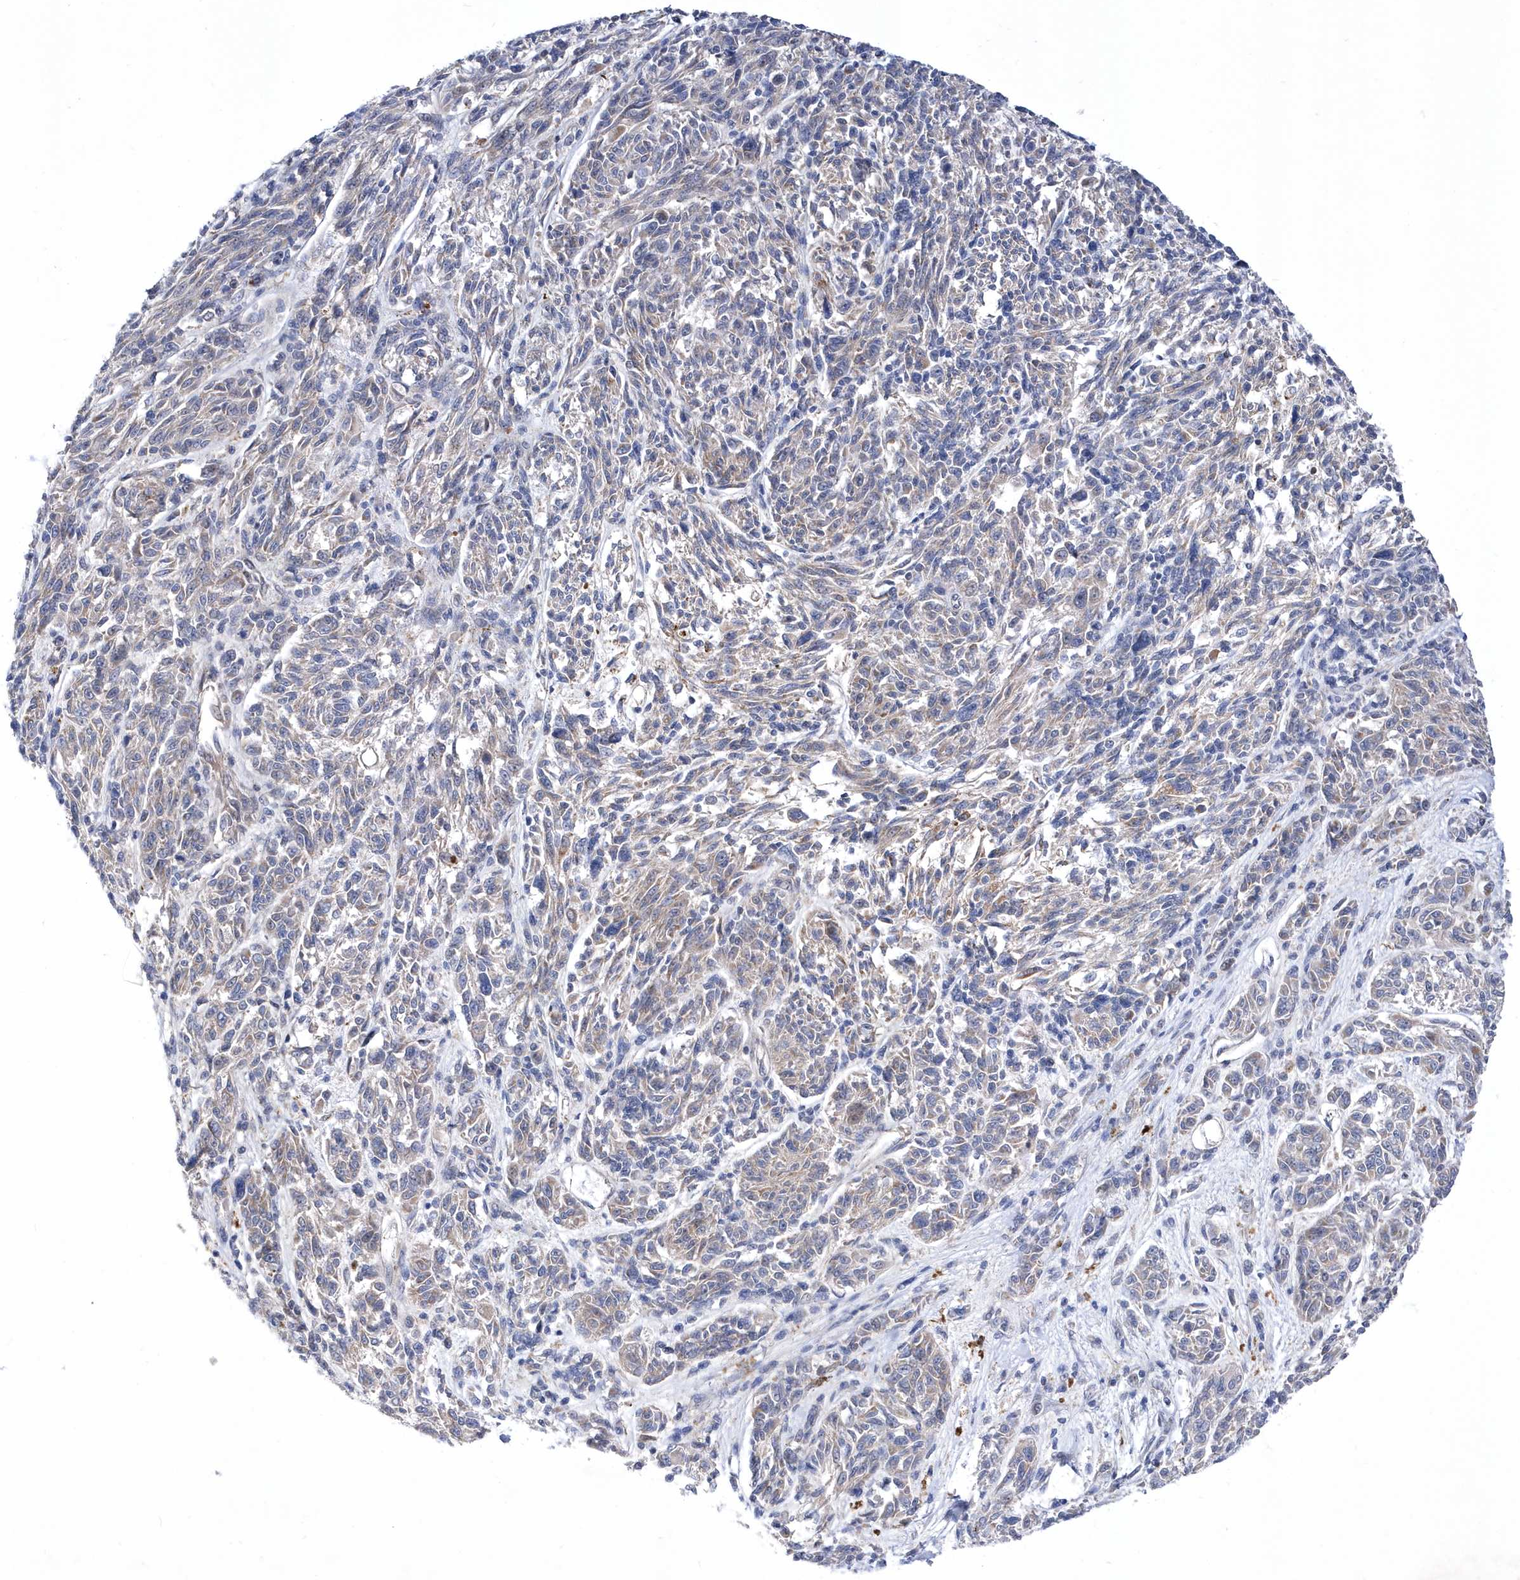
{"staining": {"intensity": "weak", "quantity": "<25%", "location": "cytoplasmic/membranous"}, "tissue": "melanoma", "cell_type": "Tumor cells", "image_type": "cancer", "snomed": [{"axis": "morphology", "description": "Malignant melanoma, NOS"}, {"axis": "topography", "description": "Skin"}], "caption": "High magnification brightfield microscopy of melanoma stained with DAB (brown) and counterstained with hematoxylin (blue): tumor cells show no significant staining. The staining was performed using DAB (3,3'-diaminobenzidine) to visualize the protein expression in brown, while the nuclei were stained in blue with hematoxylin (Magnification: 20x).", "gene": "LONRF2", "patient": {"sex": "male", "age": 53}}